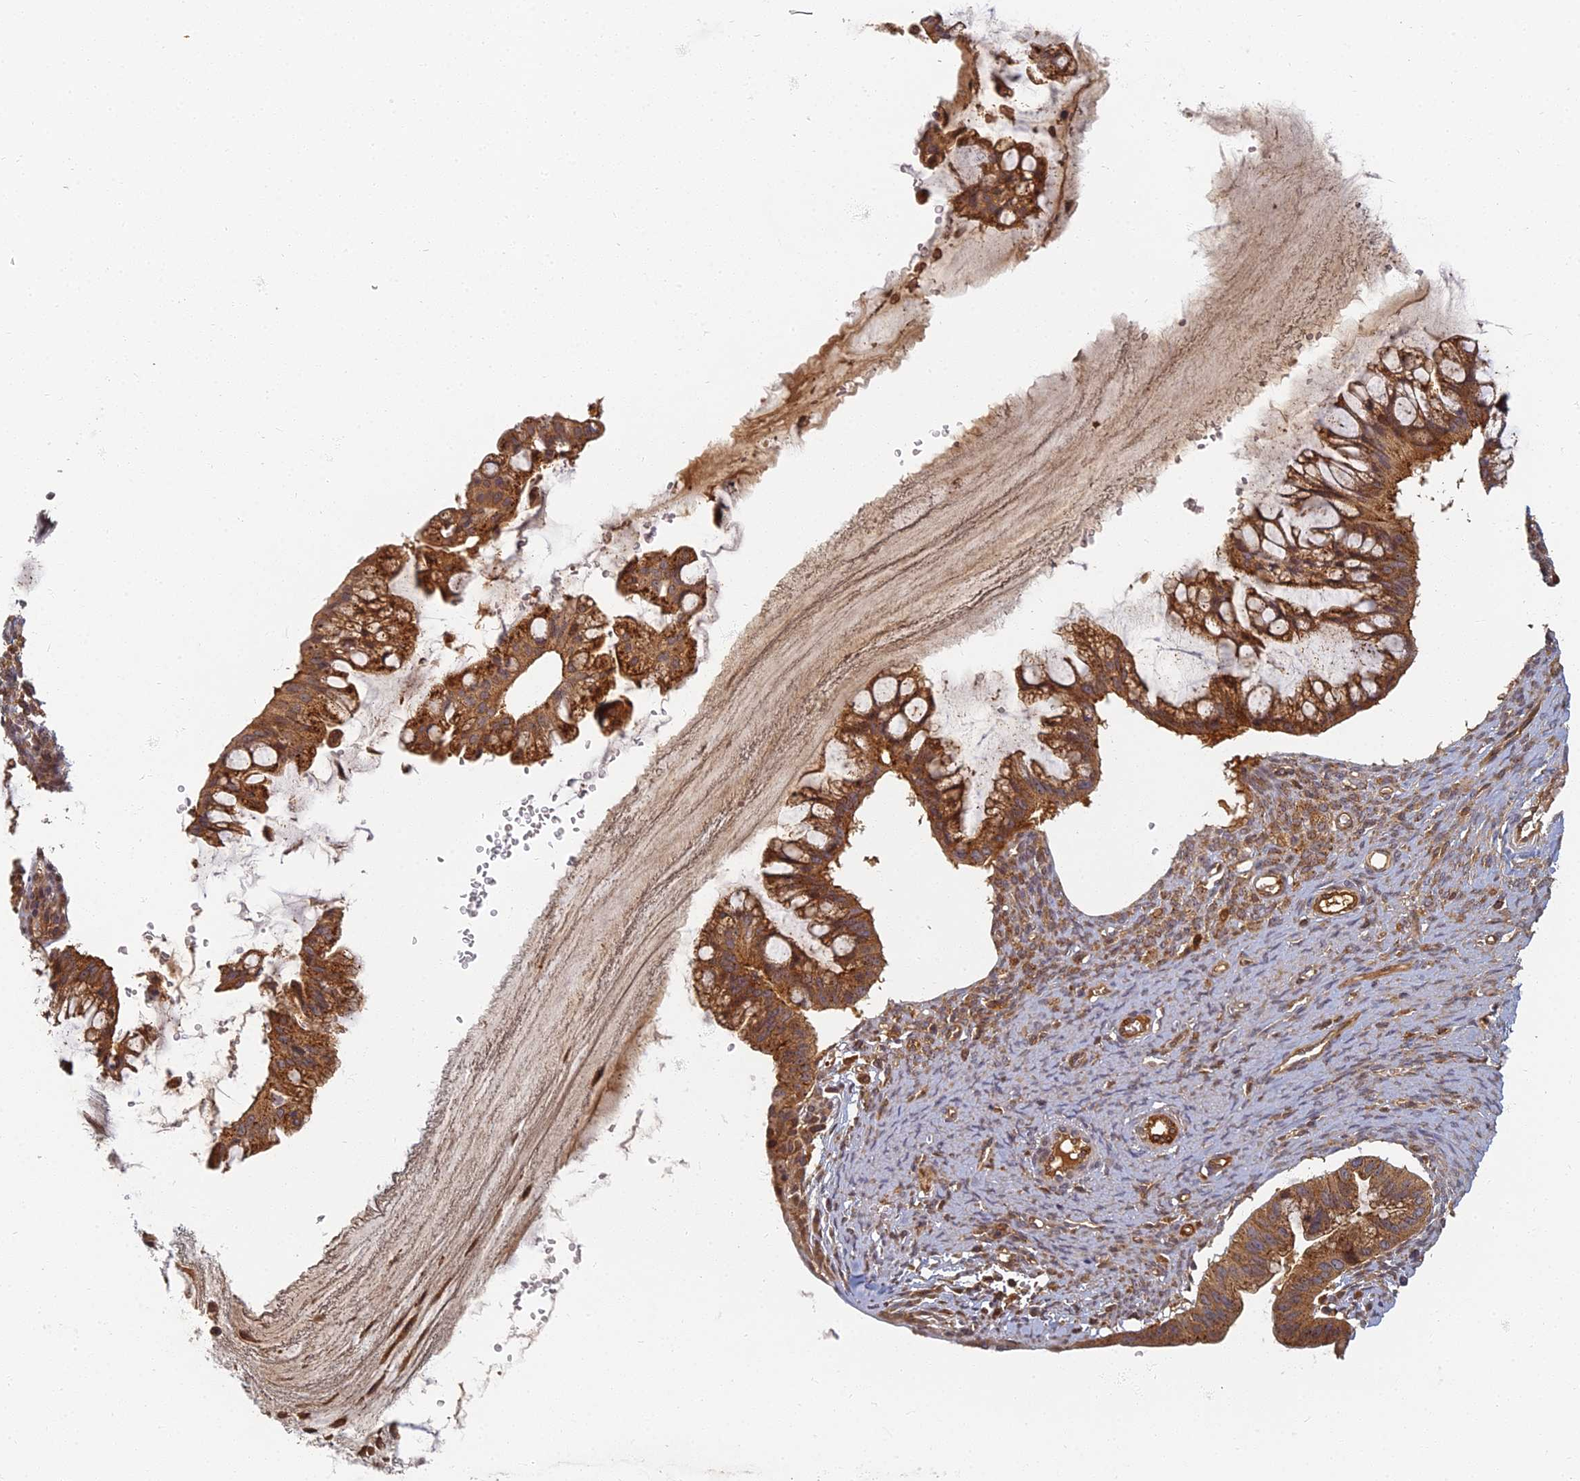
{"staining": {"intensity": "strong", "quantity": ">75%", "location": "cytoplasmic/membranous"}, "tissue": "ovarian cancer", "cell_type": "Tumor cells", "image_type": "cancer", "snomed": [{"axis": "morphology", "description": "Cystadenocarcinoma, mucinous, NOS"}, {"axis": "topography", "description": "Ovary"}], "caption": "The photomicrograph reveals staining of ovarian cancer, revealing strong cytoplasmic/membranous protein positivity (brown color) within tumor cells. Nuclei are stained in blue.", "gene": "INO80D", "patient": {"sex": "female", "age": 73}}